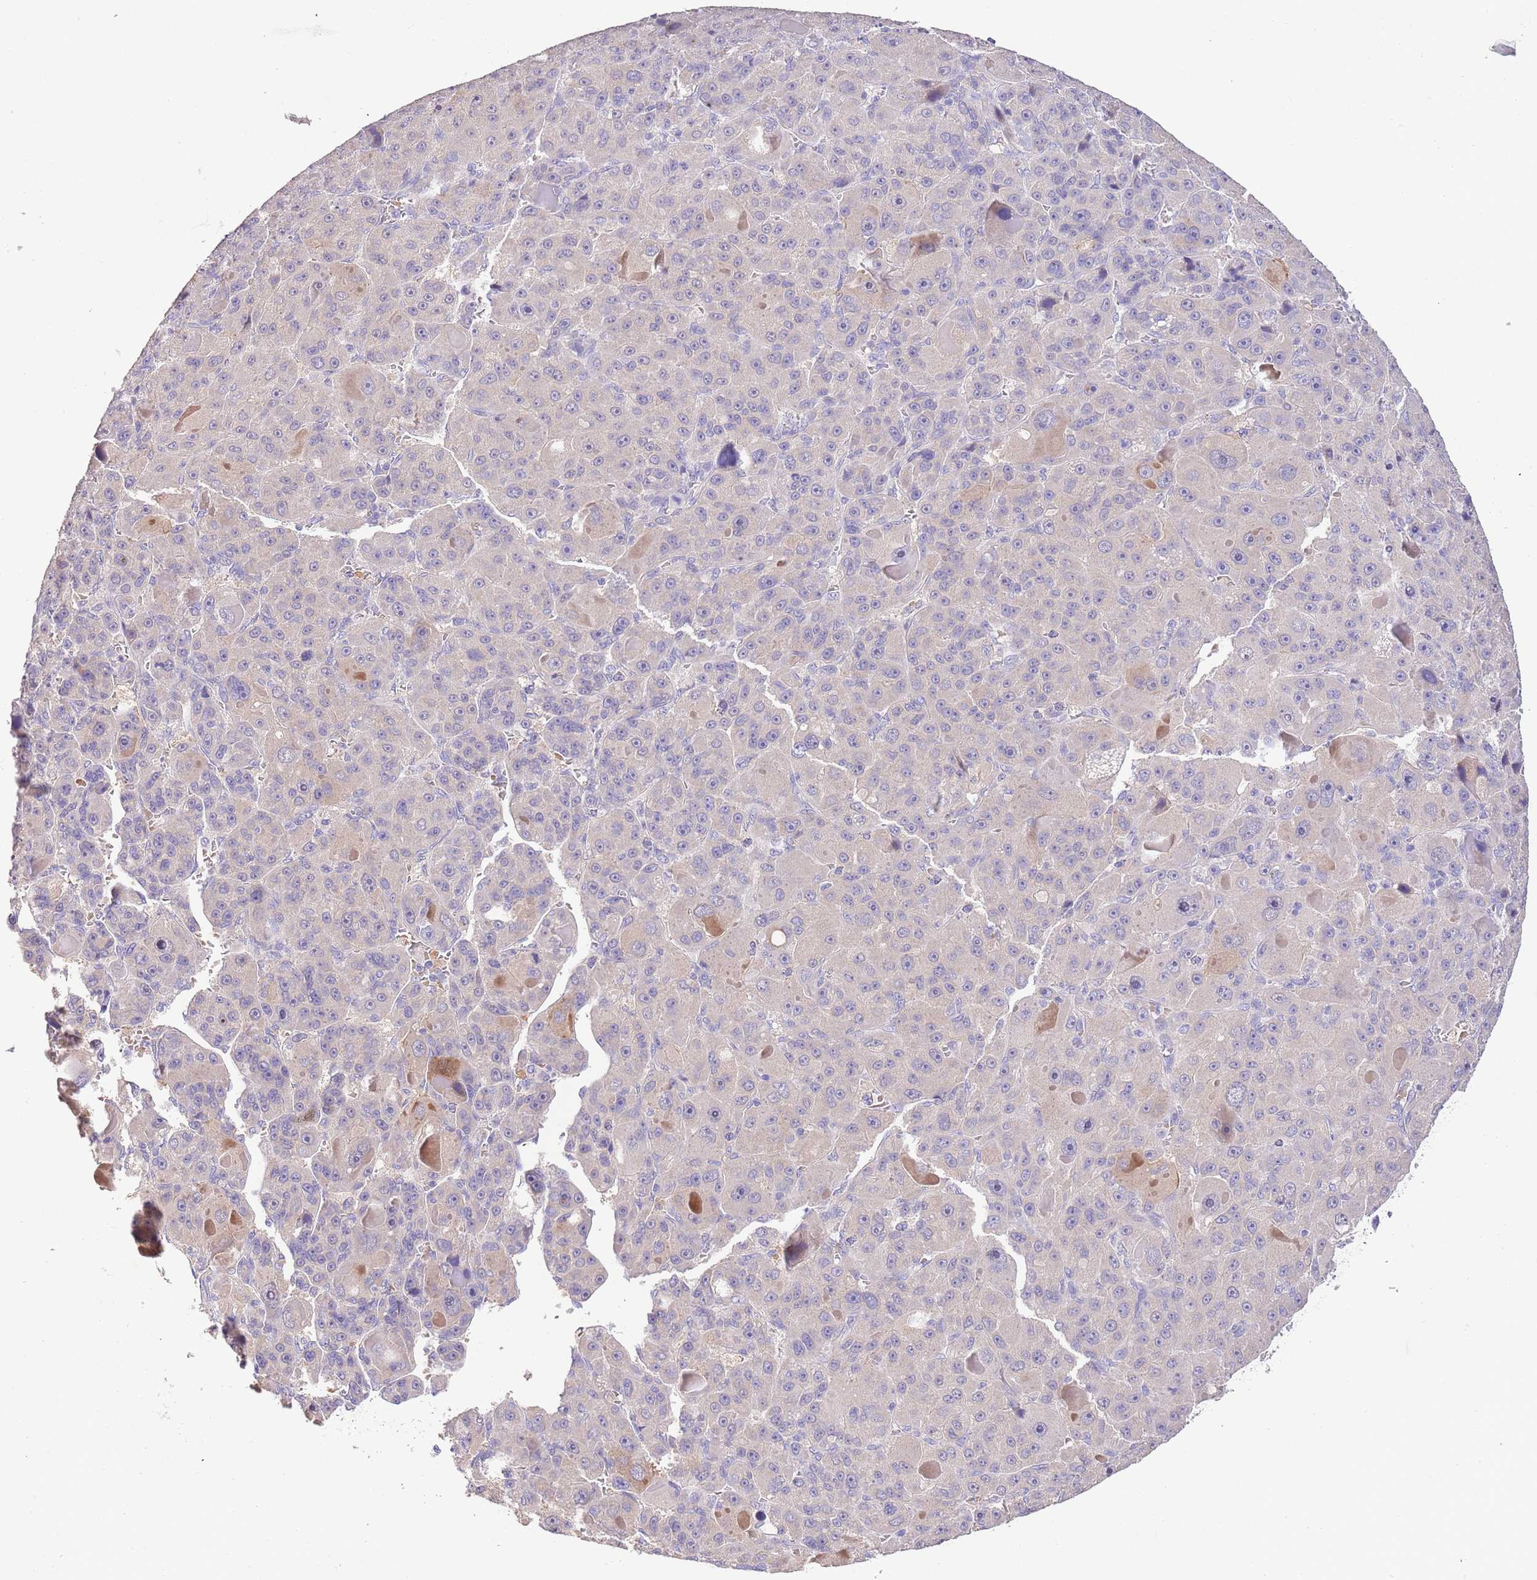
{"staining": {"intensity": "negative", "quantity": "none", "location": "none"}, "tissue": "liver cancer", "cell_type": "Tumor cells", "image_type": "cancer", "snomed": [{"axis": "morphology", "description": "Carcinoma, Hepatocellular, NOS"}, {"axis": "topography", "description": "Liver"}], "caption": "Human liver cancer stained for a protein using immunohistochemistry demonstrates no staining in tumor cells.", "gene": "ZNF658", "patient": {"sex": "male", "age": 76}}